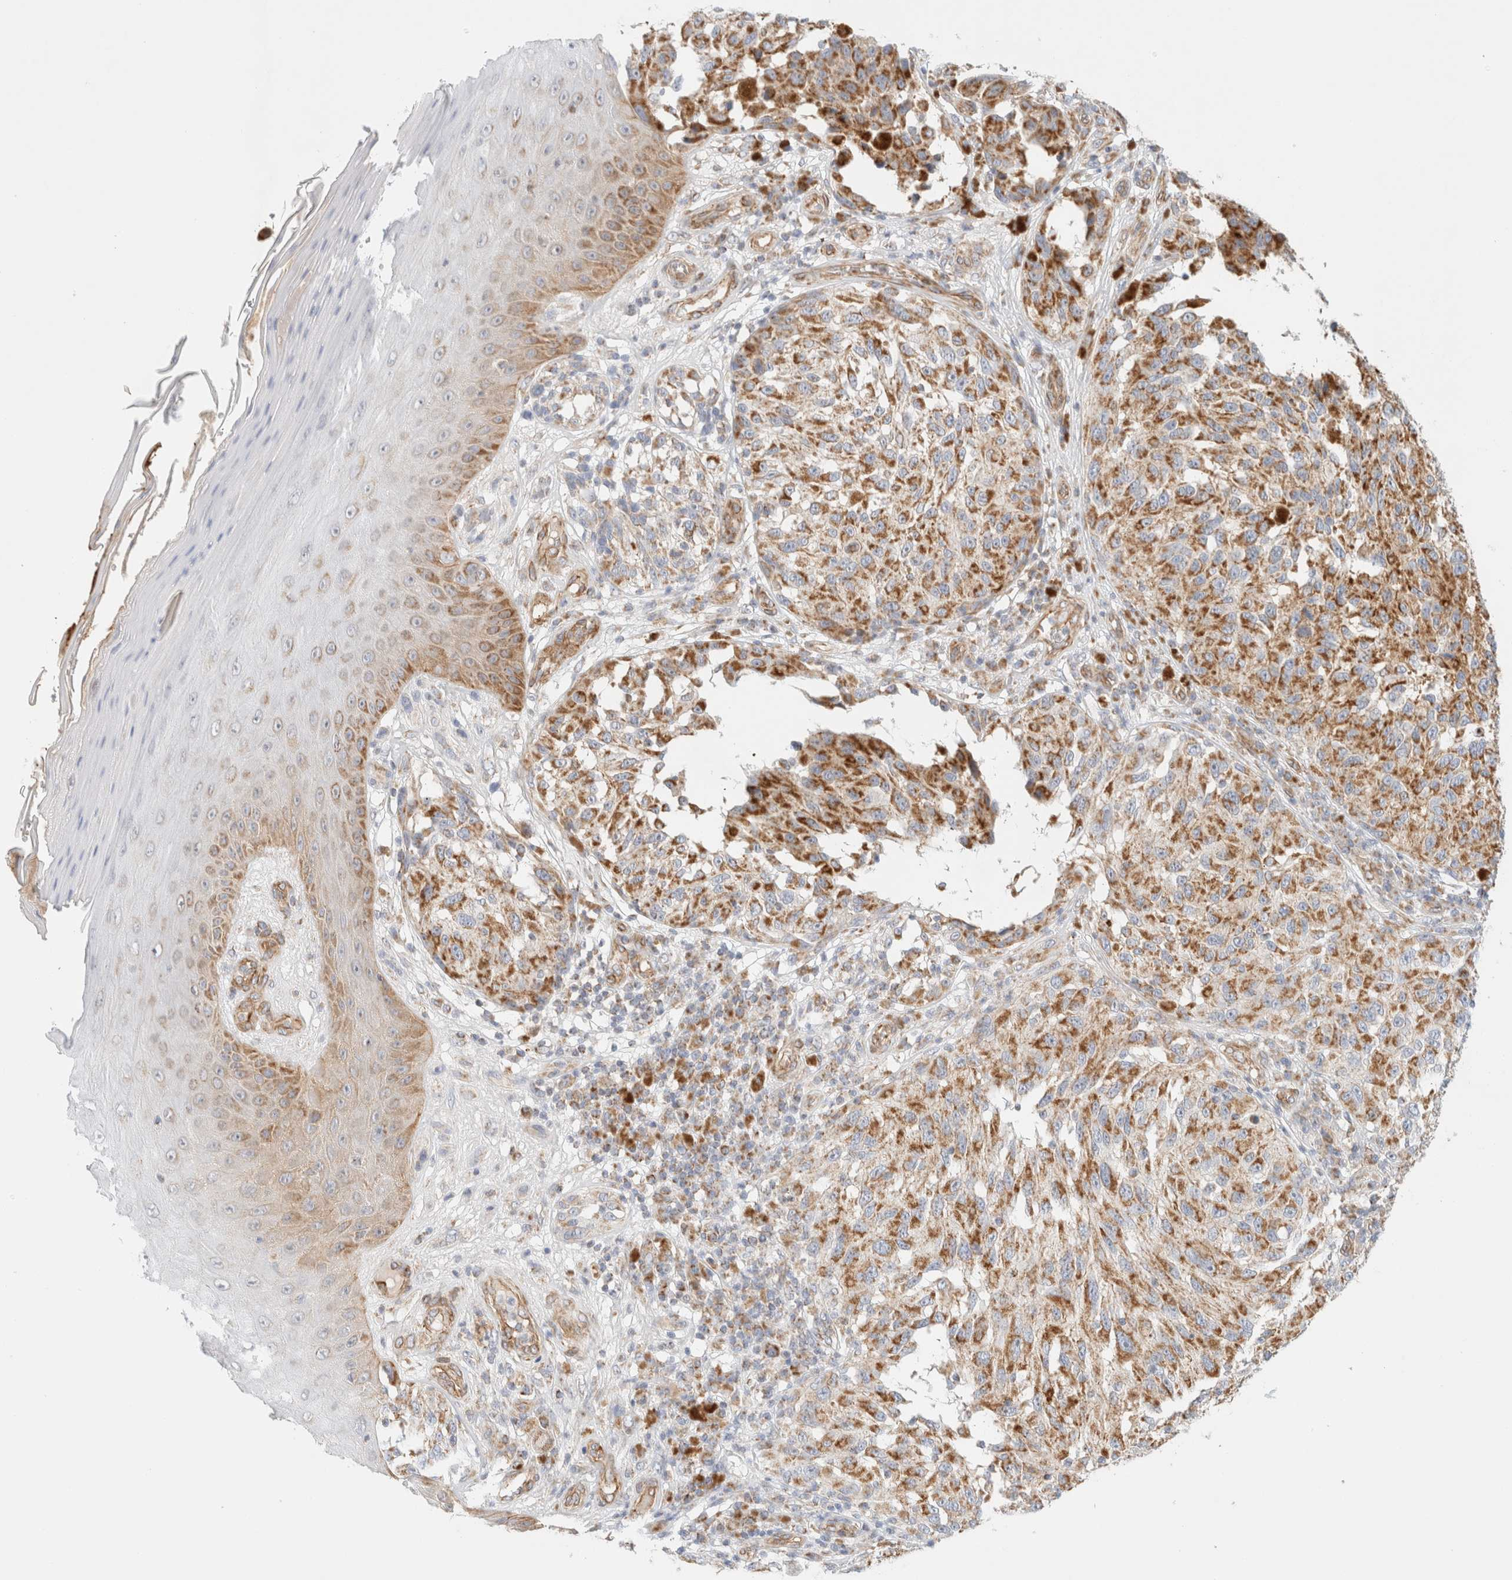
{"staining": {"intensity": "moderate", "quantity": ">75%", "location": "cytoplasmic/membranous"}, "tissue": "melanoma", "cell_type": "Tumor cells", "image_type": "cancer", "snomed": [{"axis": "morphology", "description": "Malignant melanoma, NOS"}, {"axis": "topography", "description": "Skin"}], "caption": "A high-resolution image shows IHC staining of melanoma, which reveals moderate cytoplasmic/membranous expression in about >75% of tumor cells.", "gene": "MRM3", "patient": {"sex": "female", "age": 73}}